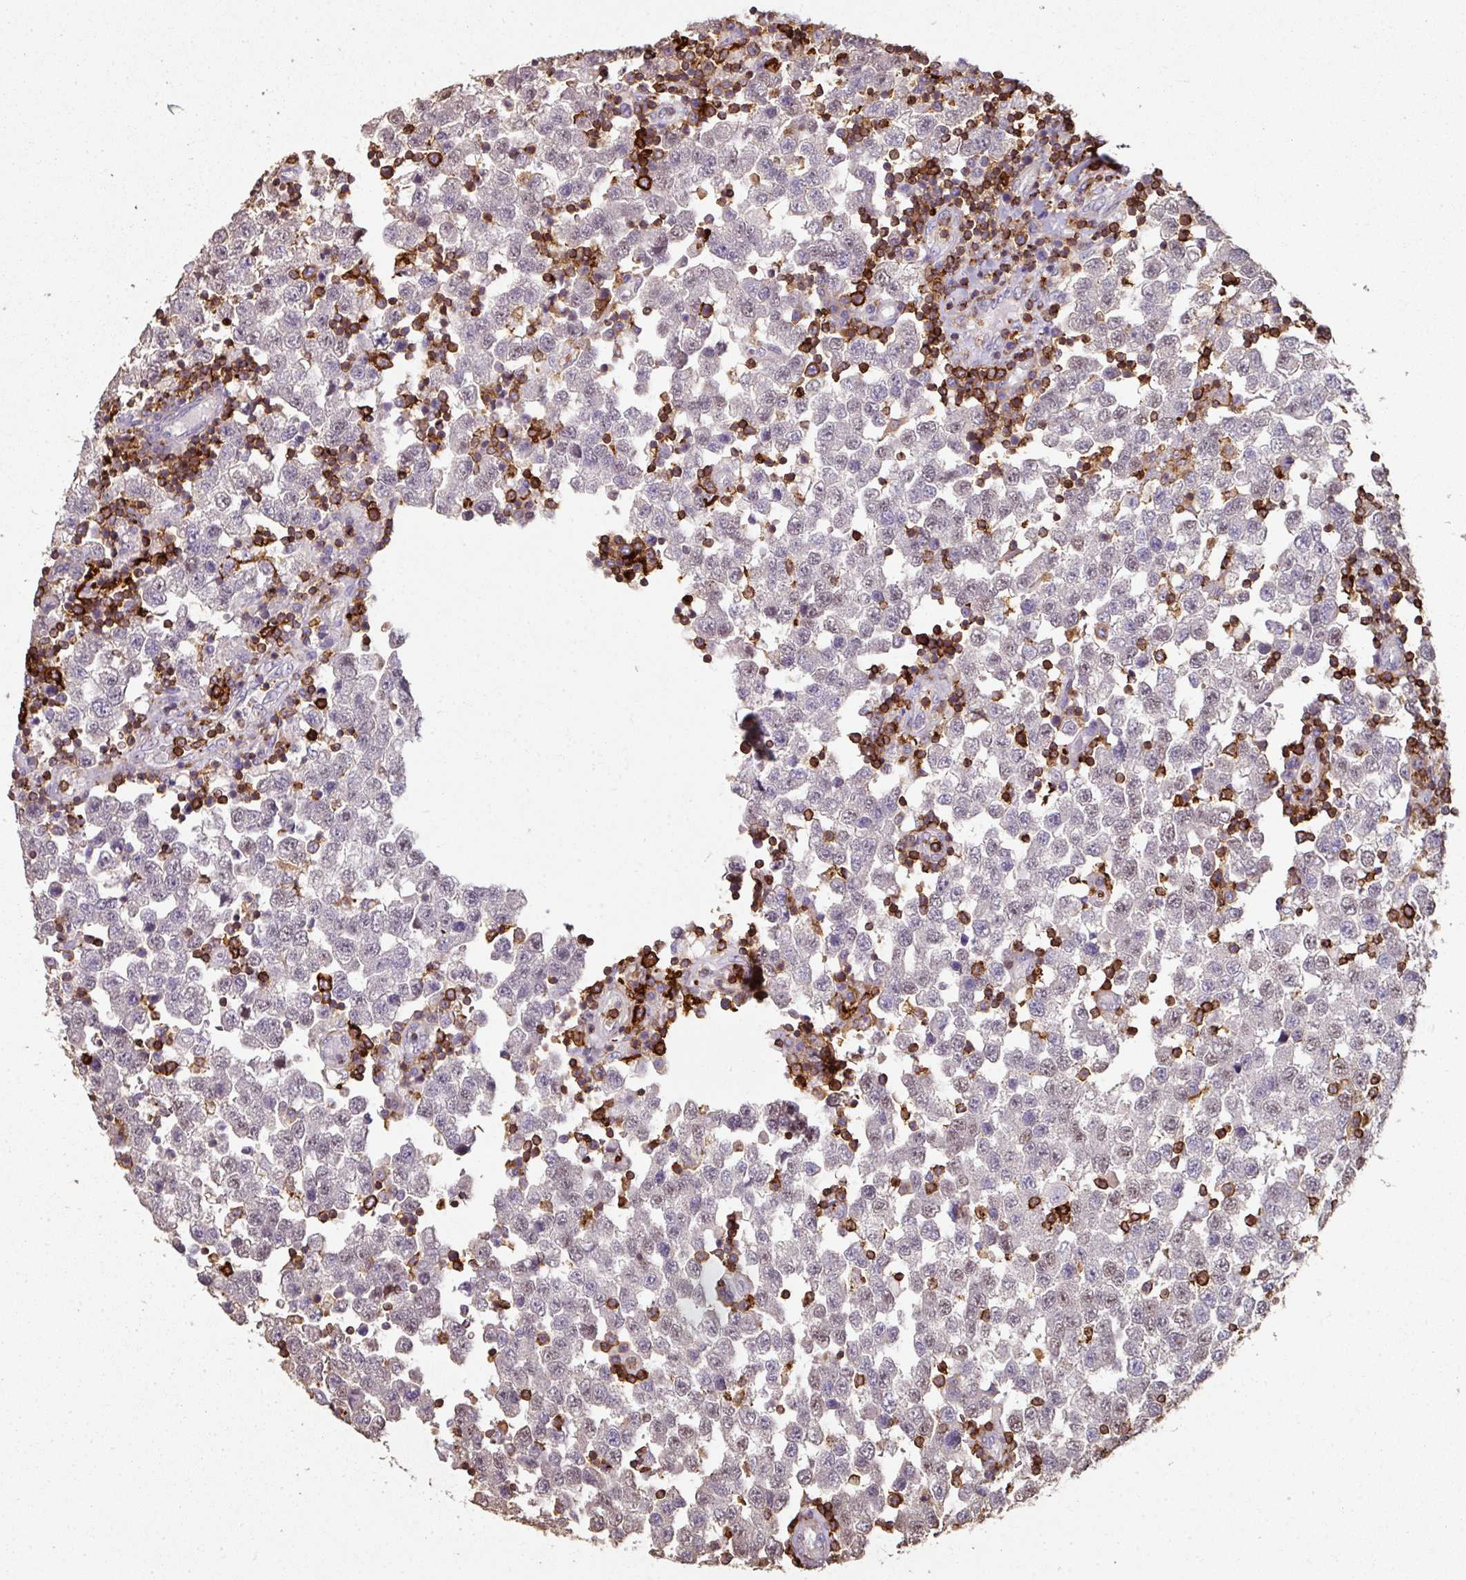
{"staining": {"intensity": "negative", "quantity": "none", "location": "none"}, "tissue": "testis cancer", "cell_type": "Tumor cells", "image_type": "cancer", "snomed": [{"axis": "morphology", "description": "Seminoma, NOS"}, {"axis": "topography", "description": "Testis"}], "caption": "Tumor cells are negative for protein expression in human testis cancer (seminoma).", "gene": "OLFML2B", "patient": {"sex": "male", "age": 34}}